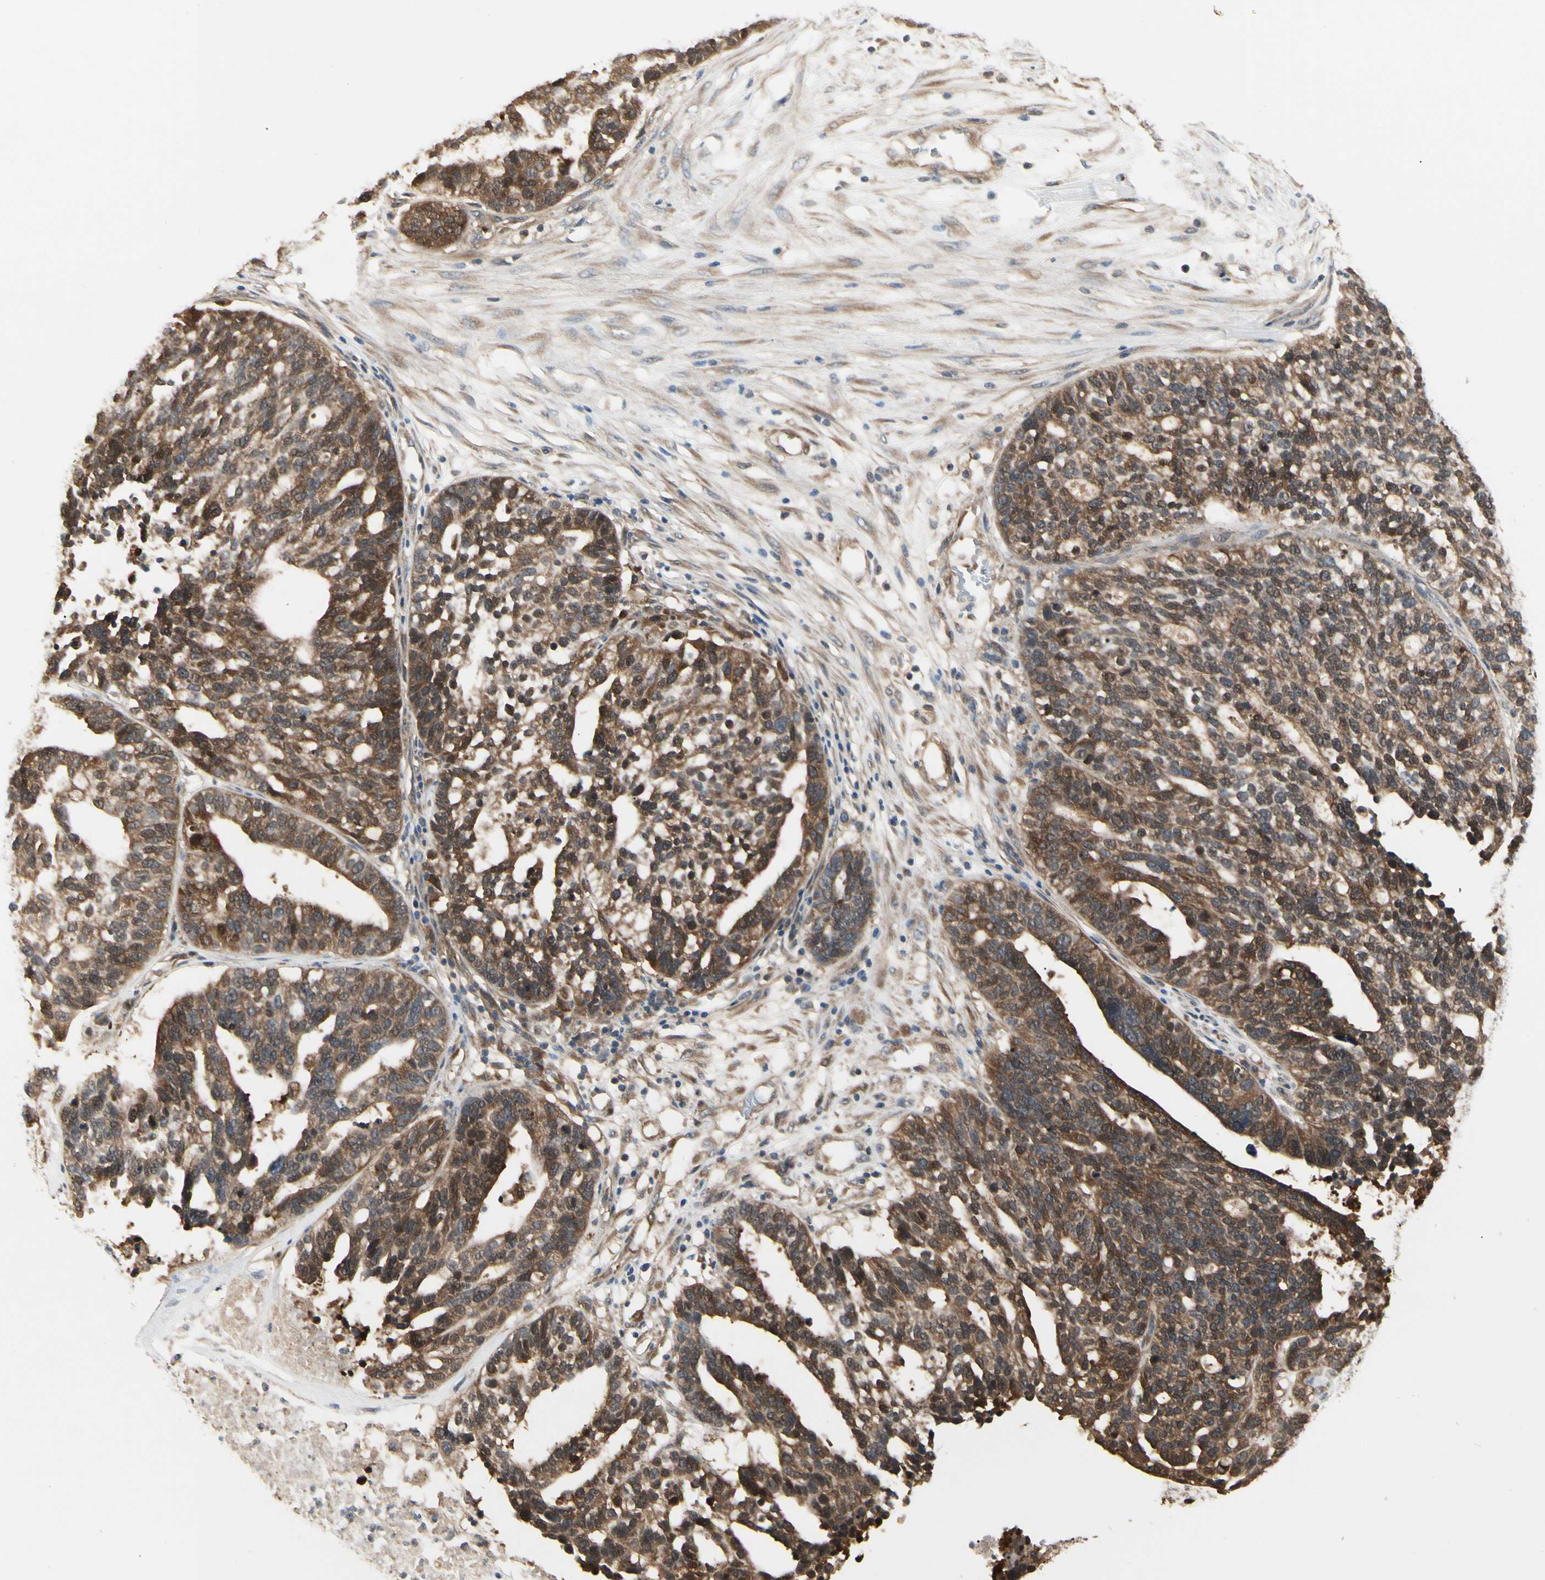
{"staining": {"intensity": "strong", "quantity": ">75%", "location": "cytoplasmic/membranous,nuclear"}, "tissue": "ovarian cancer", "cell_type": "Tumor cells", "image_type": "cancer", "snomed": [{"axis": "morphology", "description": "Cystadenocarcinoma, serous, NOS"}, {"axis": "topography", "description": "Ovary"}], "caption": "The image shows a brown stain indicating the presence of a protein in the cytoplasmic/membranous and nuclear of tumor cells in ovarian cancer. Nuclei are stained in blue.", "gene": "NME1-NME2", "patient": {"sex": "female", "age": 59}}